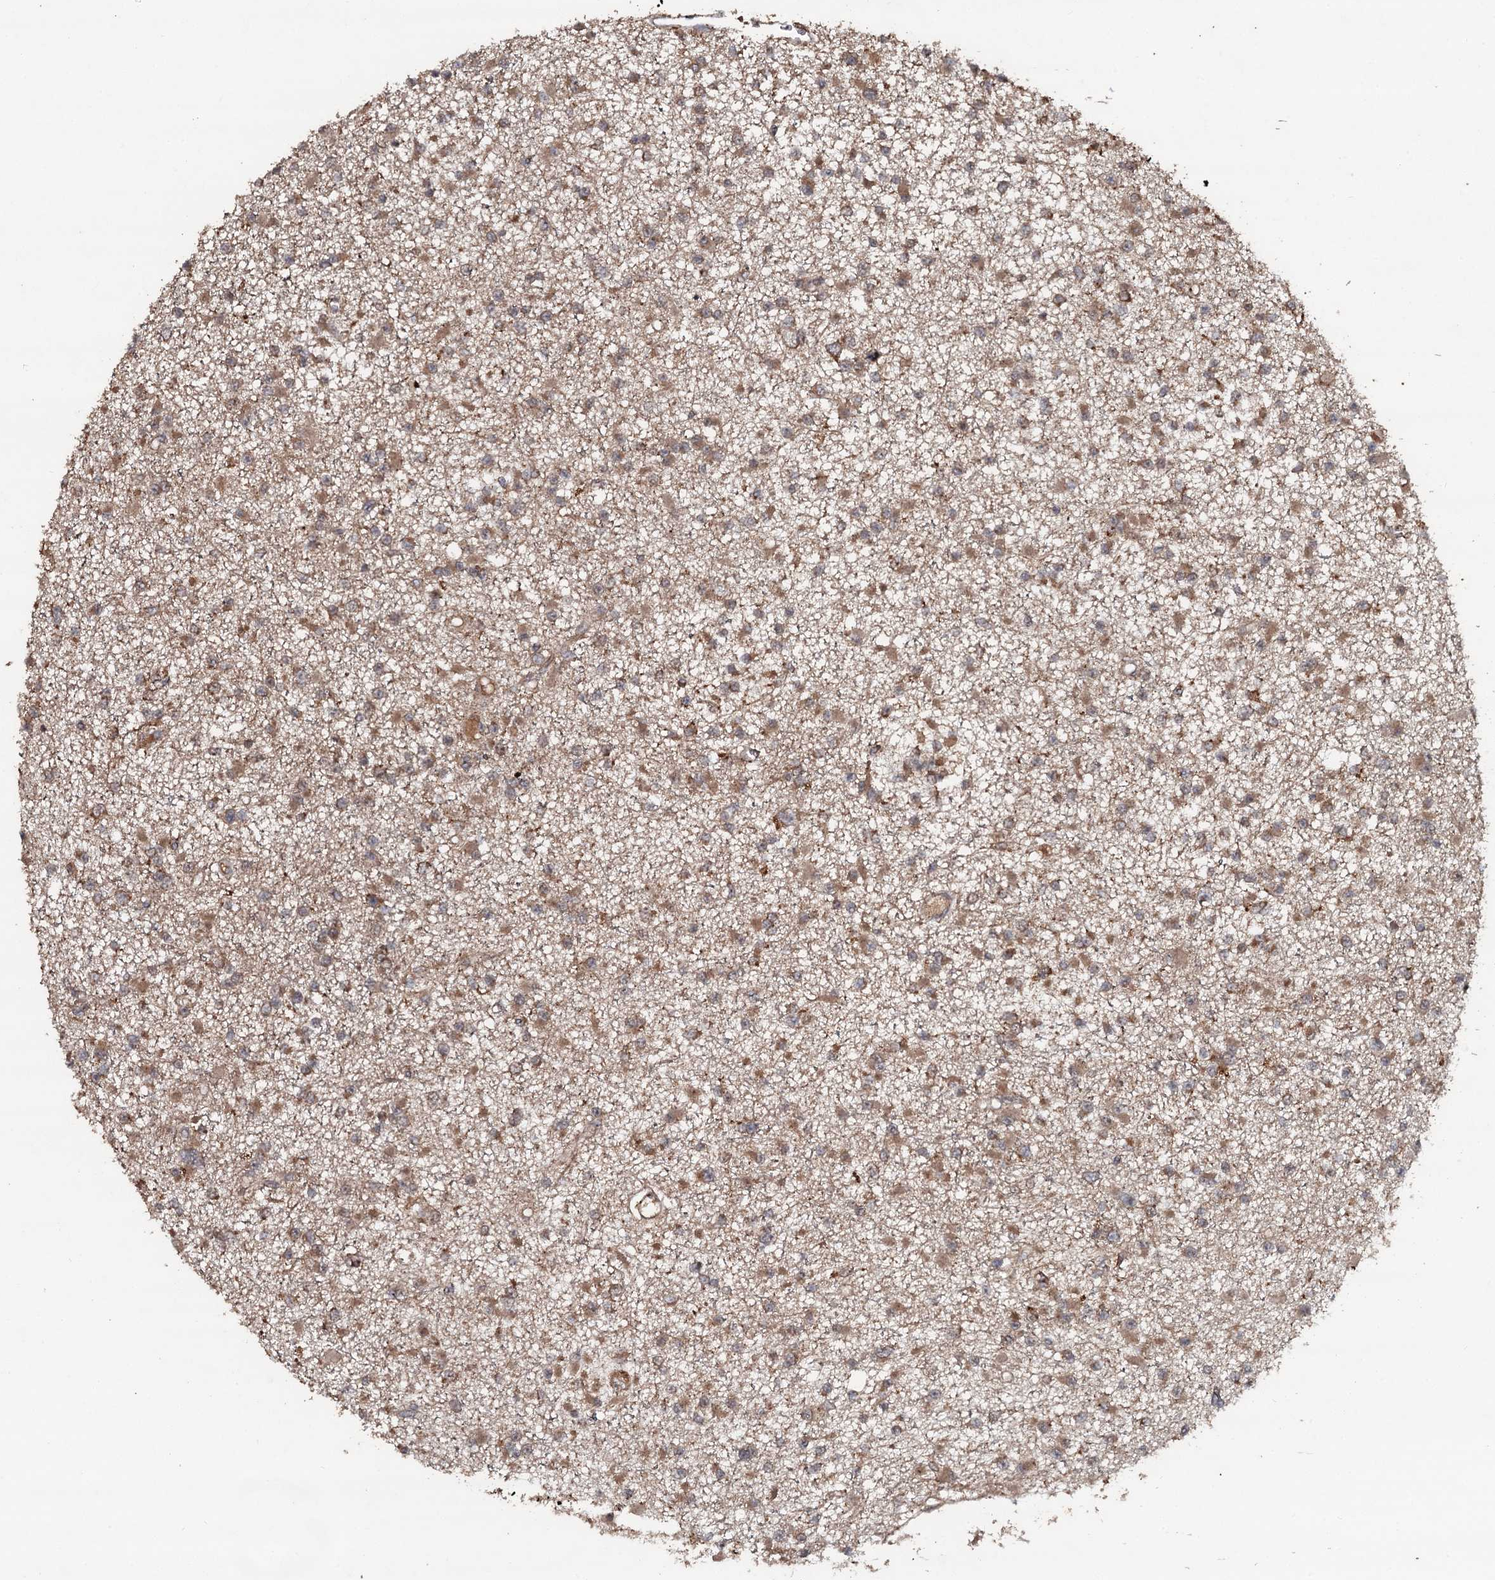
{"staining": {"intensity": "moderate", "quantity": ">75%", "location": "cytoplasmic/membranous"}, "tissue": "glioma", "cell_type": "Tumor cells", "image_type": "cancer", "snomed": [{"axis": "morphology", "description": "Glioma, malignant, Low grade"}, {"axis": "topography", "description": "Brain"}], "caption": "Human malignant glioma (low-grade) stained with a protein marker demonstrates moderate staining in tumor cells.", "gene": "ADGRG3", "patient": {"sex": "female", "age": 22}}